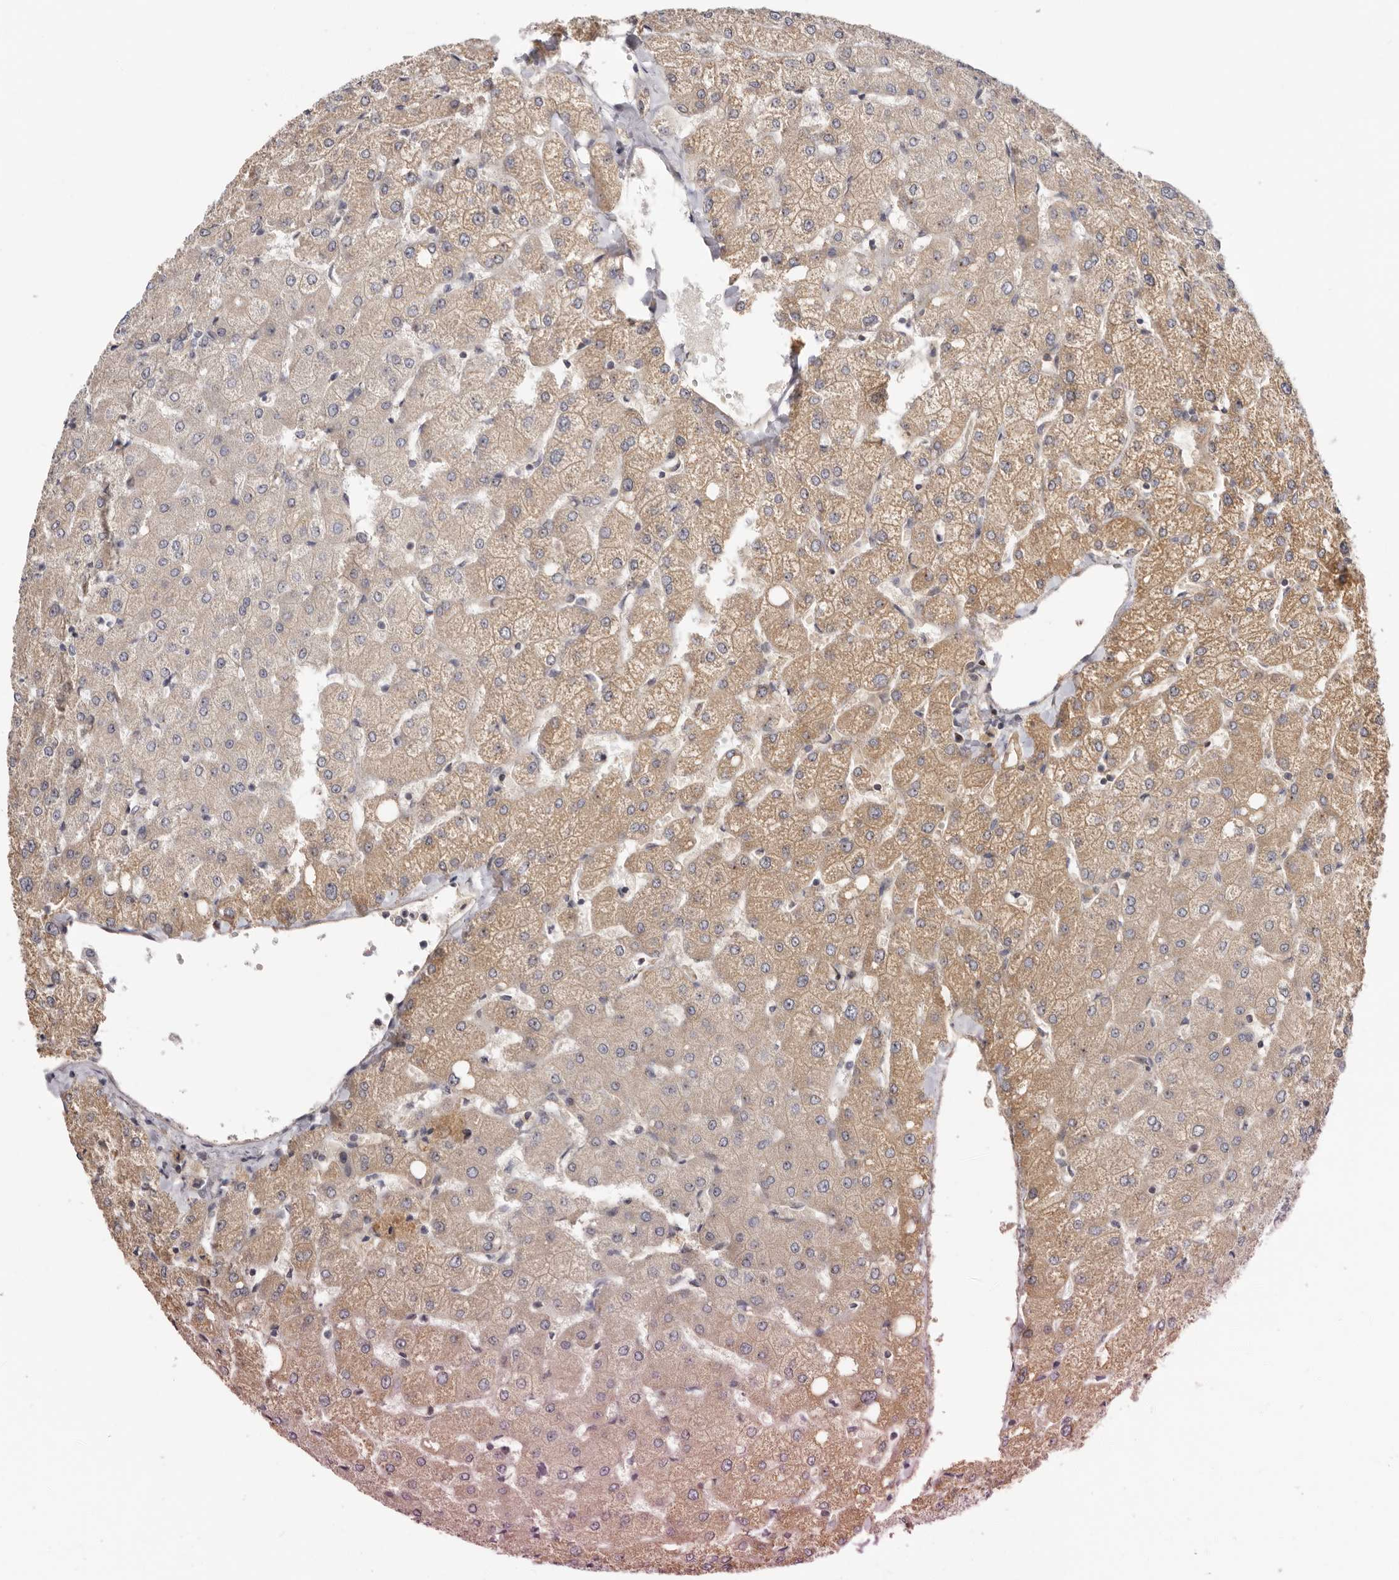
{"staining": {"intensity": "negative", "quantity": "none", "location": "none"}, "tissue": "liver", "cell_type": "Cholangiocytes", "image_type": "normal", "snomed": [{"axis": "morphology", "description": "Normal tissue, NOS"}, {"axis": "topography", "description": "Liver"}], "caption": "Image shows no significant protein expression in cholangiocytes of benign liver. (DAB (3,3'-diaminobenzidine) immunohistochemistry, high magnification).", "gene": "PANK4", "patient": {"sex": "female", "age": 54}}